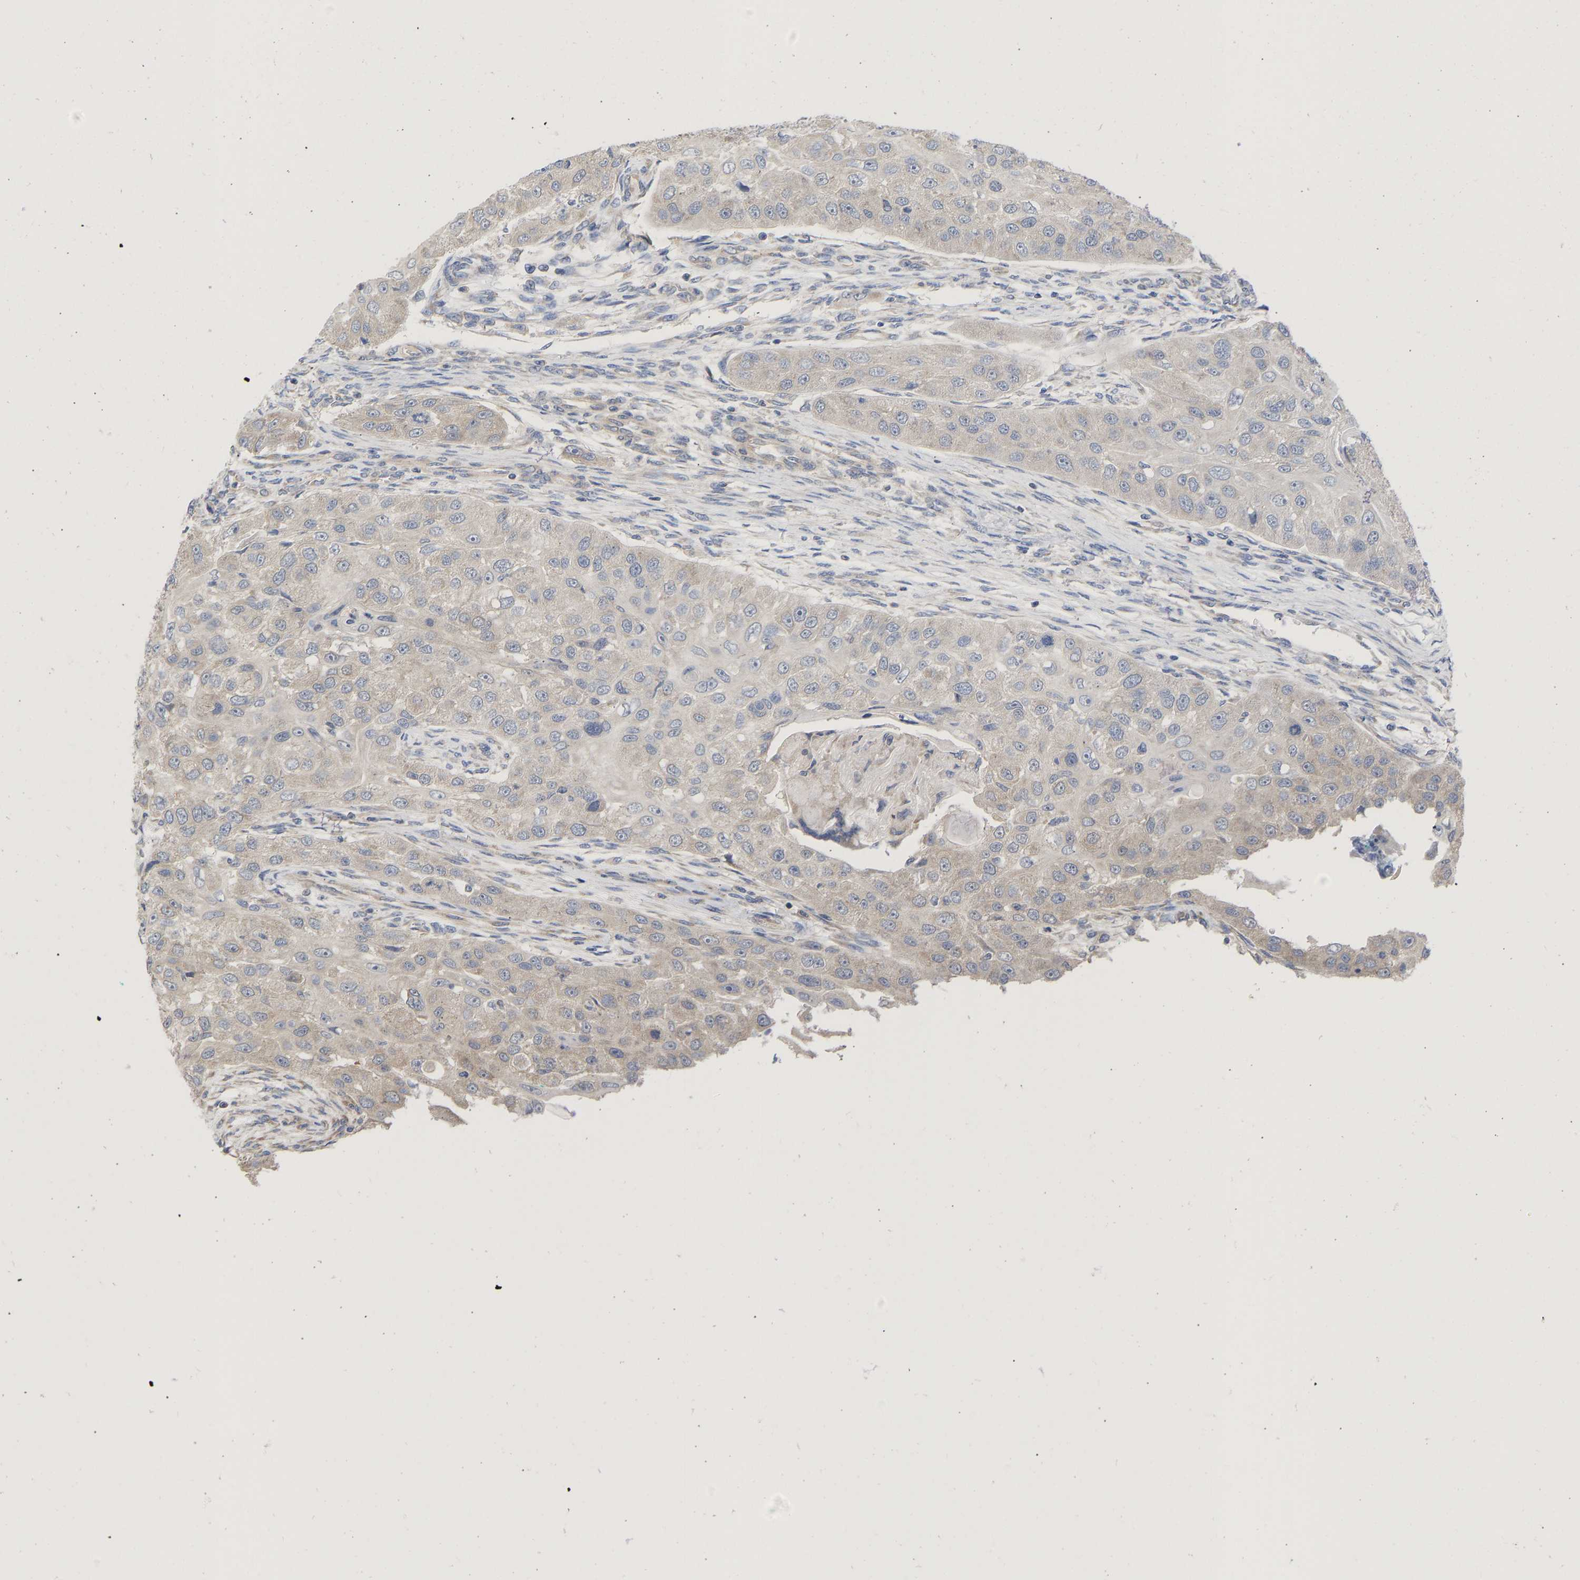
{"staining": {"intensity": "negative", "quantity": "none", "location": "none"}, "tissue": "head and neck cancer", "cell_type": "Tumor cells", "image_type": "cancer", "snomed": [{"axis": "morphology", "description": "Normal tissue, NOS"}, {"axis": "morphology", "description": "Squamous cell carcinoma, NOS"}, {"axis": "topography", "description": "Skeletal muscle"}, {"axis": "topography", "description": "Head-Neck"}], "caption": "The photomicrograph demonstrates no significant expression in tumor cells of head and neck cancer.", "gene": "MAP2K3", "patient": {"sex": "male", "age": 51}}